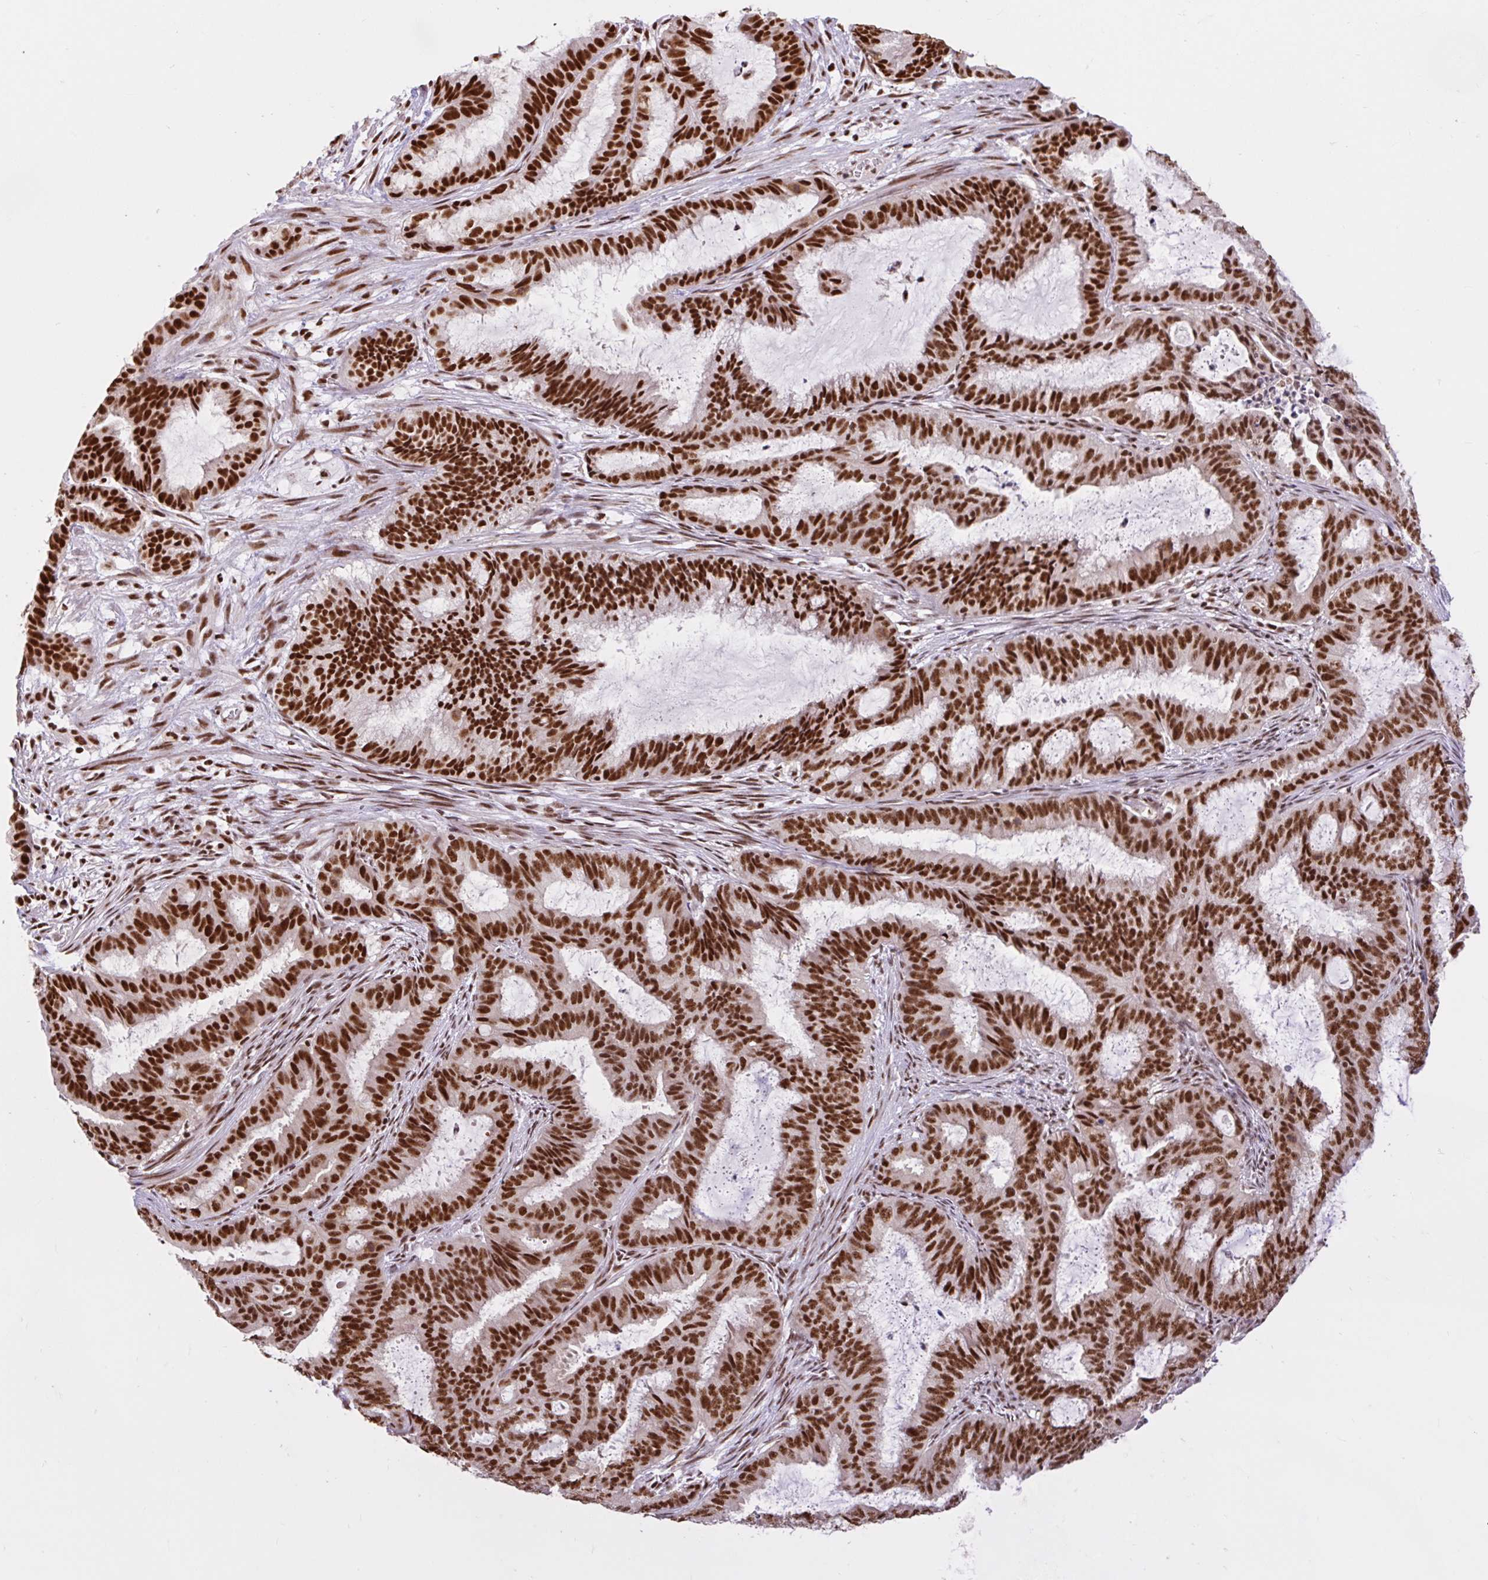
{"staining": {"intensity": "strong", "quantity": ">75%", "location": "nuclear"}, "tissue": "endometrial cancer", "cell_type": "Tumor cells", "image_type": "cancer", "snomed": [{"axis": "morphology", "description": "Adenocarcinoma, NOS"}, {"axis": "topography", "description": "Endometrium"}], "caption": "Immunohistochemical staining of endometrial cancer (adenocarcinoma) reveals high levels of strong nuclear protein expression in about >75% of tumor cells.", "gene": "CCDC12", "patient": {"sex": "female", "age": 51}}